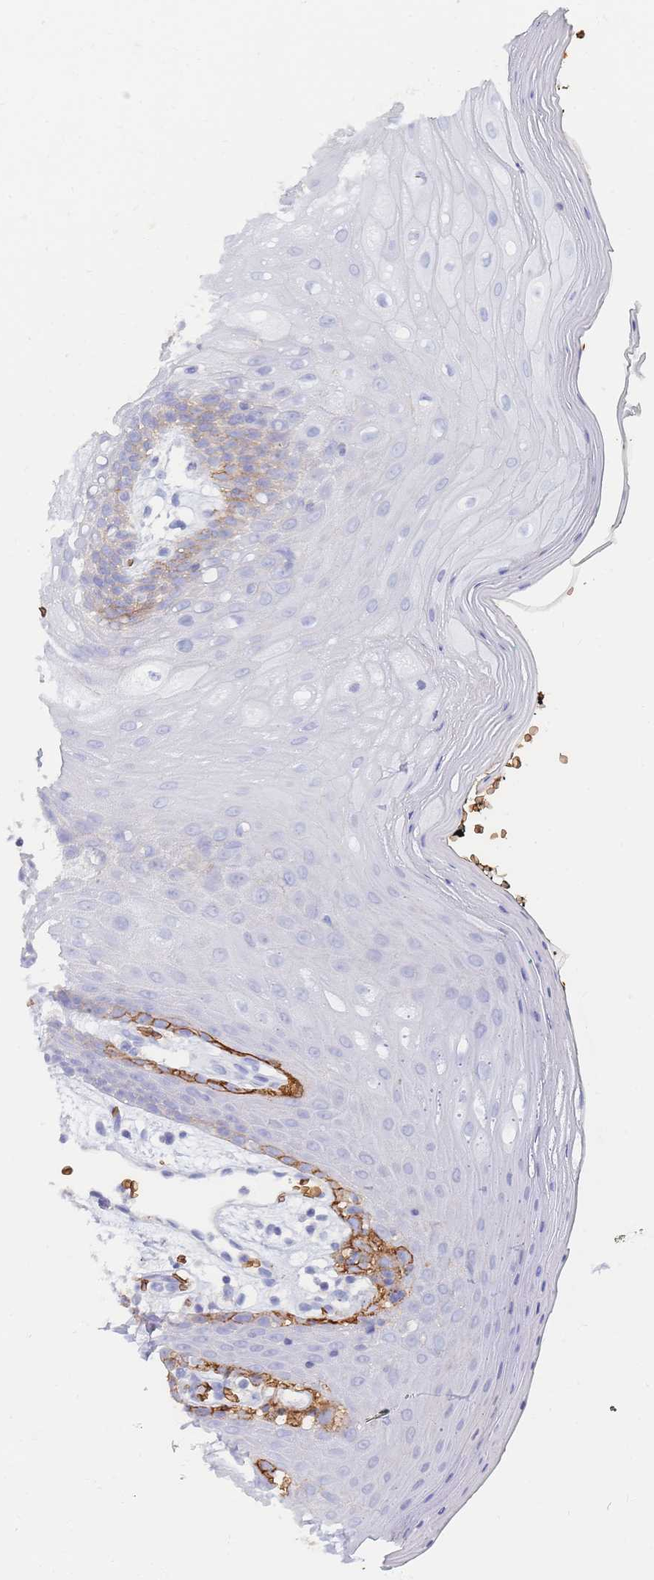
{"staining": {"intensity": "strong", "quantity": "<25%", "location": "cytoplasmic/membranous"}, "tissue": "oral mucosa", "cell_type": "Squamous epithelial cells", "image_type": "normal", "snomed": [{"axis": "morphology", "description": "Normal tissue, NOS"}, {"axis": "topography", "description": "Oral tissue"}, {"axis": "topography", "description": "Tounge, NOS"}], "caption": "High-magnification brightfield microscopy of benign oral mucosa stained with DAB (brown) and counterstained with hematoxylin (blue). squamous epithelial cells exhibit strong cytoplasmic/membranous staining is identified in approximately<25% of cells. (Stains: DAB in brown, nuclei in blue, Microscopy: brightfield microscopy at high magnification).", "gene": "SLC2A1", "patient": {"sex": "female", "age": 59}}